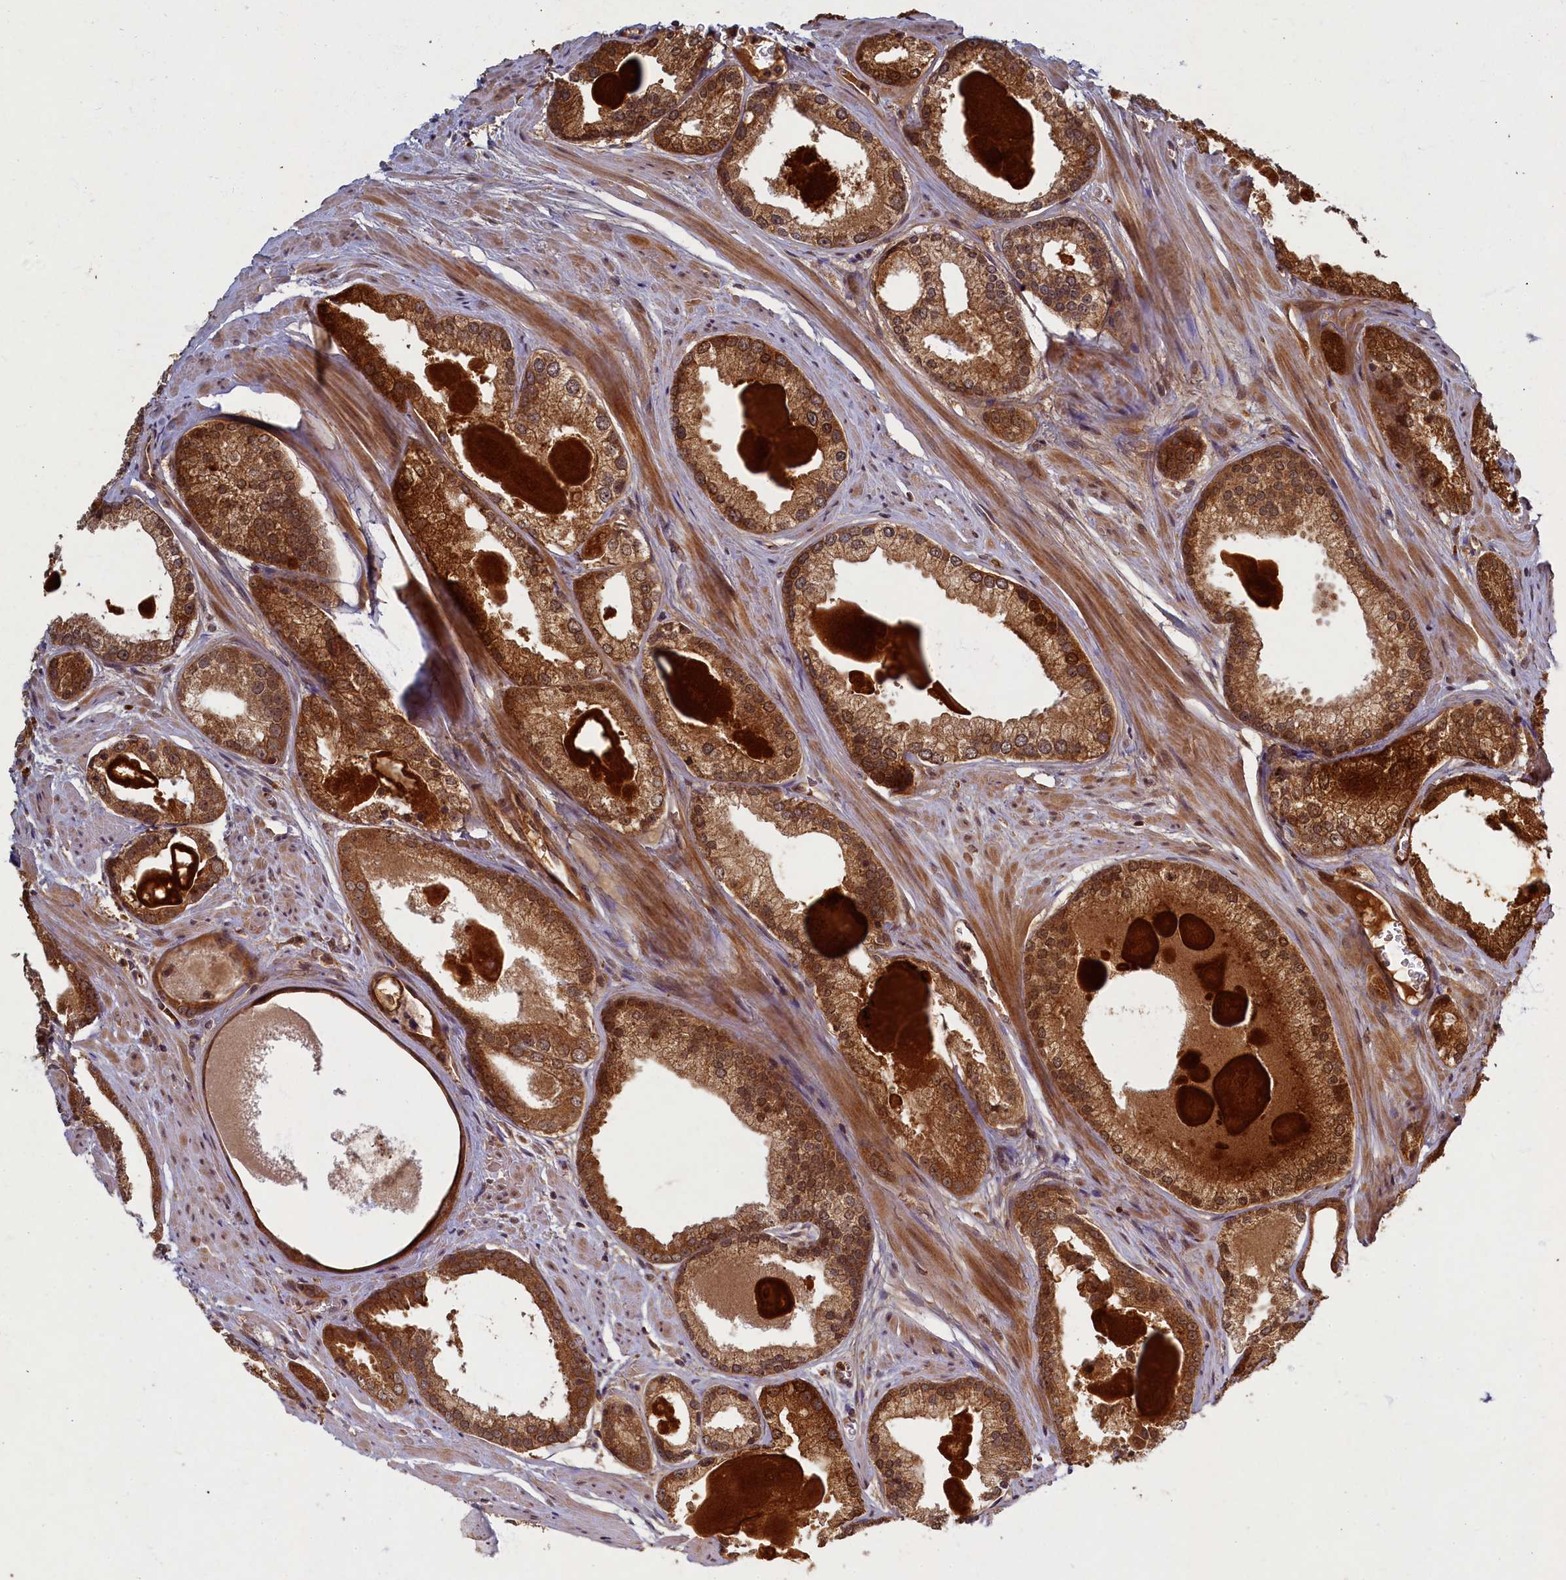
{"staining": {"intensity": "moderate", "quantity": ">75%", "location": "cytoplasmic/membranous"}, "tissue": "prostate cancer", "cell_type": "Tumor cells", "image_type": "cancer", "snomed": [{"axis": "morphology", "description": "Adenocarcinoma, Low grade"}, {"axis": "topography", "description": "Prostate"}], "caption": "Adenocarcinoma (low-grade) (prostate) tissue shows moderate cytoplasmic/membranous positivity in approximately >75% of tumor cells, visualized by immunohistochemistry.", "gene": "BICD1", "patient": {"sex": "male", "age": 54}}